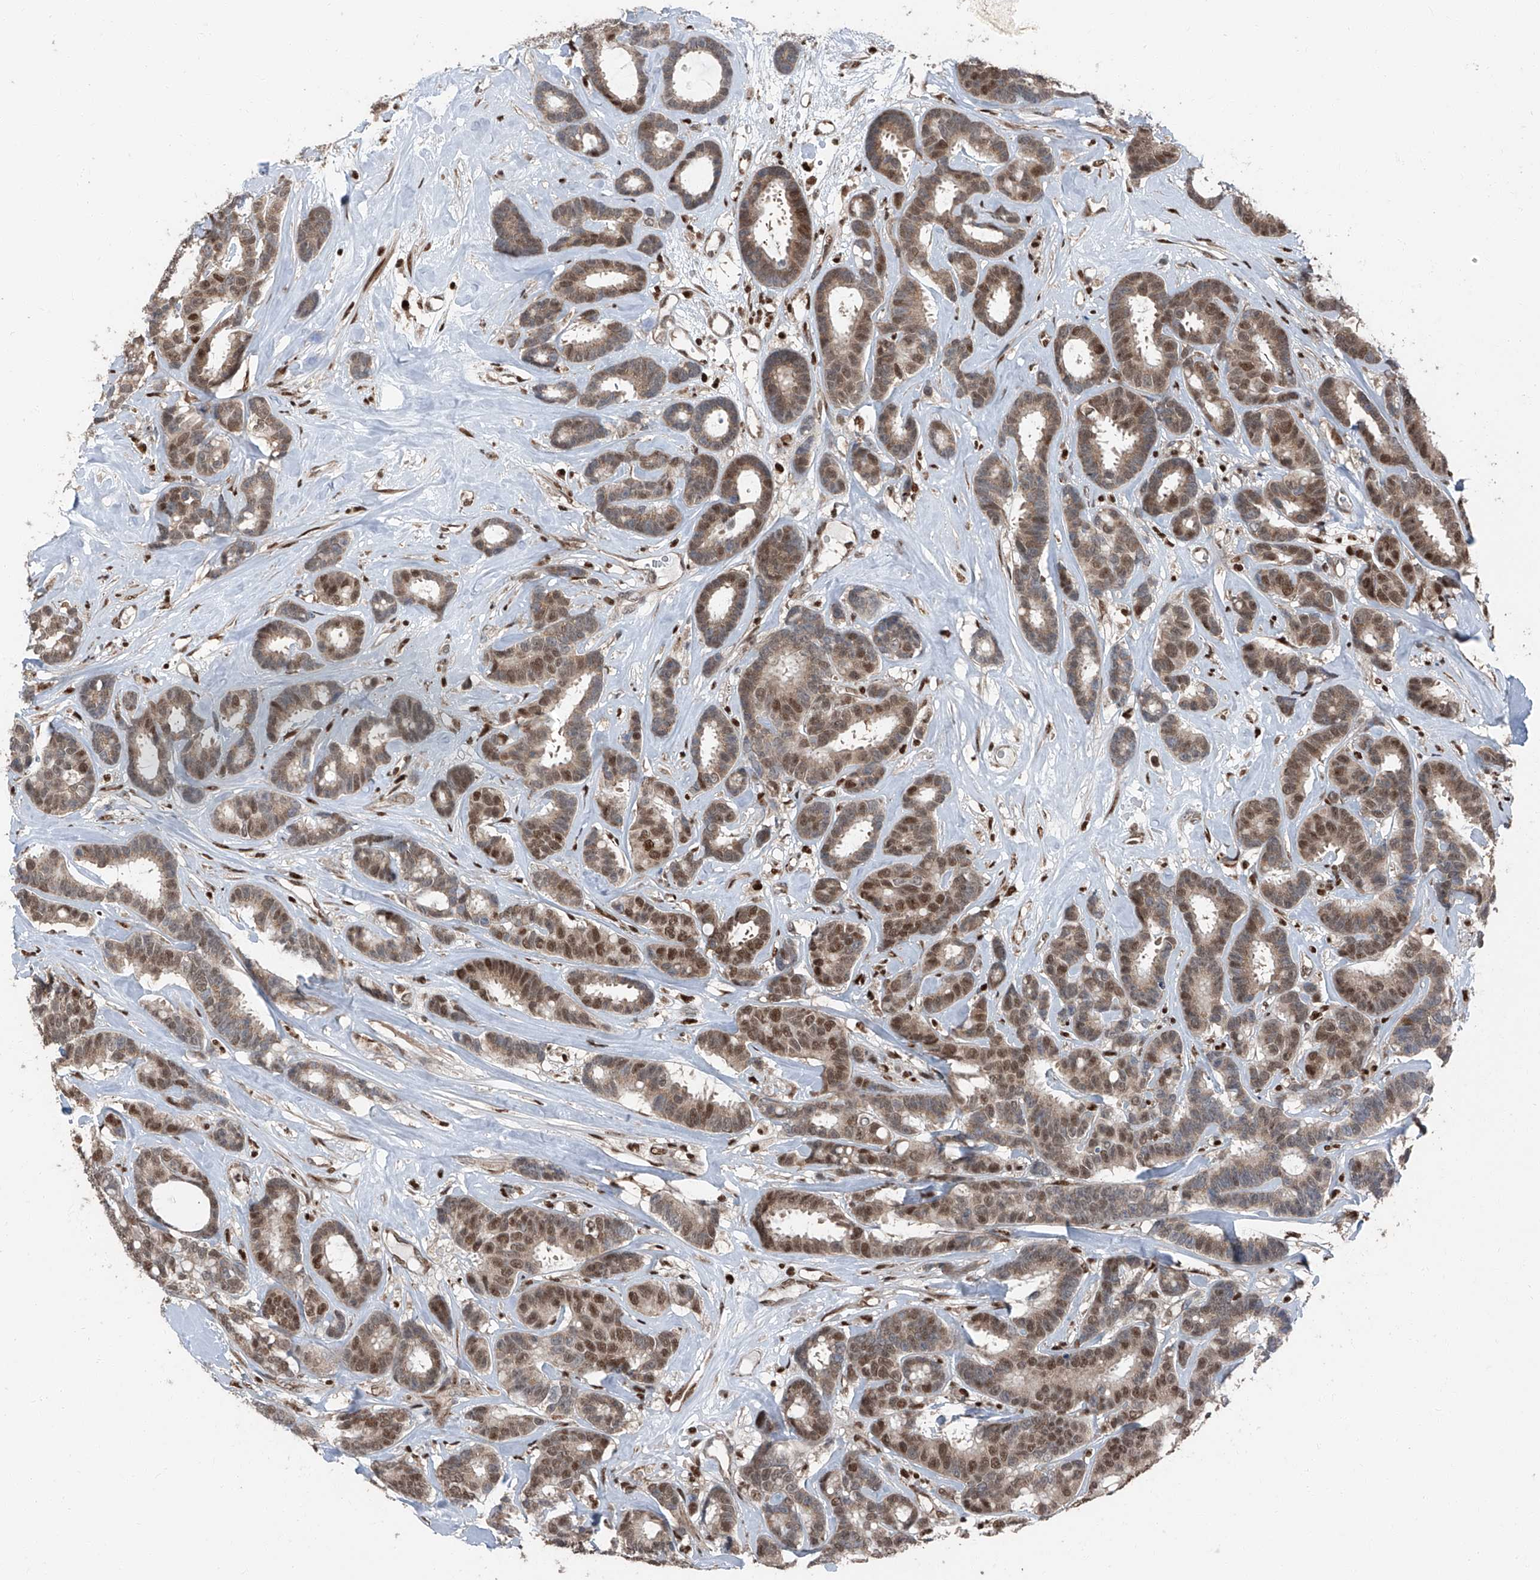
{"staining": {"intensity": "moderate", "quantity": ">75%", "location": "nuclear"}, "tissue": "breast cancer", "cell_type": "Tumor cells", "image_type": "cancer", "snomed": [{"axis": "morphology", "description": "Duct carcinoma"}, {"axis": "topography", "description": "Breast"}], "caption": "A micrograph showing moderate nuclear staining in approximately >75% of tumor cells in breast invasive ductal carcinoma, as visualized by brown immunohistochemical staining.", "gene": "FKBP5", "patient": {"sex": "female", "age": 87}}